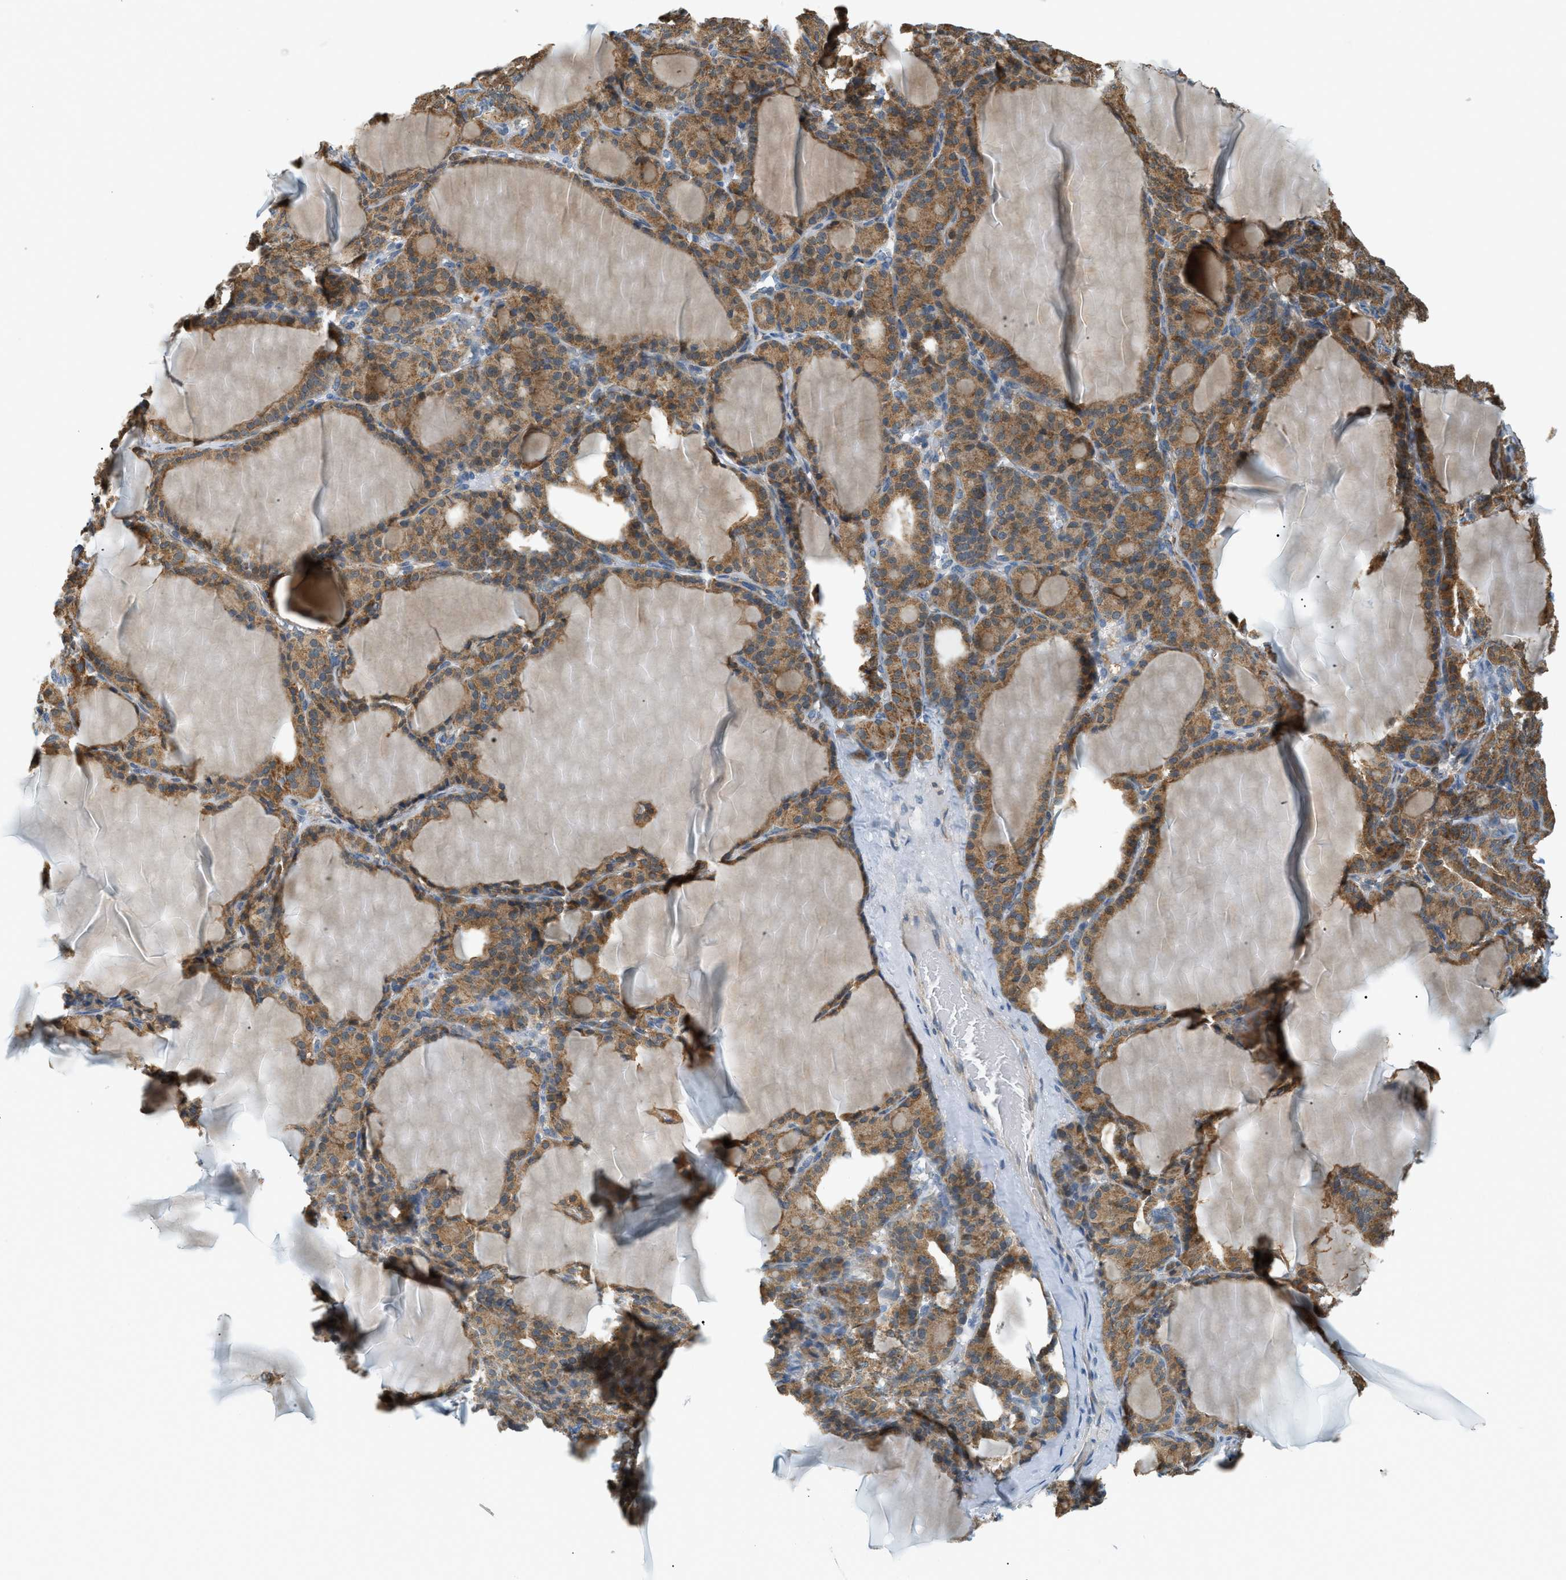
{"staining": {"intensity": "moderate", "quantity": ">75%", "location": "cytoplasmic/membranous"}, "tissue": "thyroid gland", "cell_type": "Glandular cells", "image_type": "normal", "snomed": [{"axis": "morphology", "description": "Normal tissue, NOS"}, {"axis": "topography", "description": "Thyroid gland"}], "caption": "Glandular cells display moderate cytoplasmic/membranous positivity in approximately >75% of cells in unremarkable thyroid gland. (Brightfield microscopy of DAB IHC at high magnification).", "gene": "PIGG", "patient": {"sex": "female", "age": 28}}